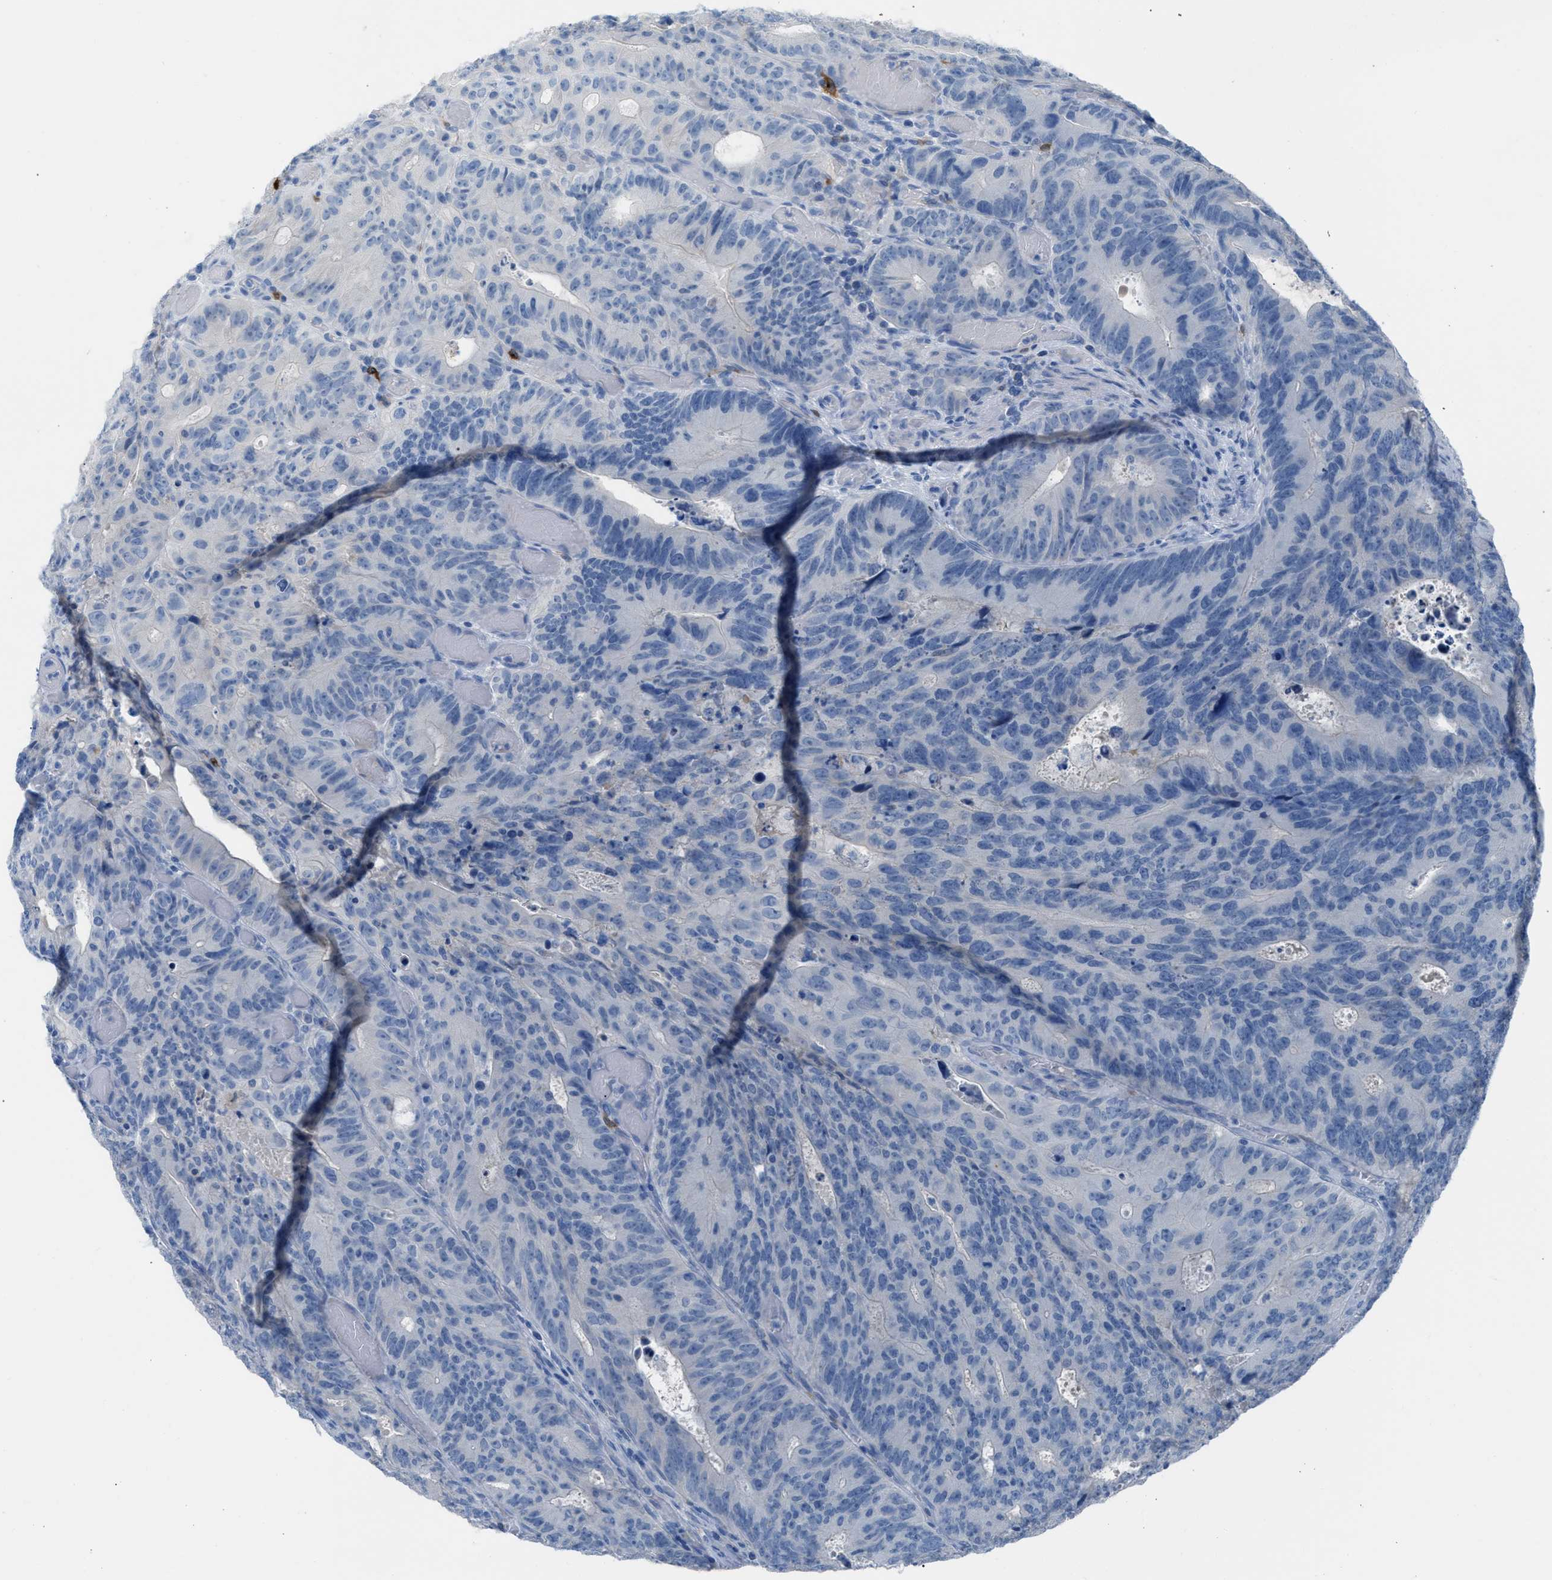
{"staining": {"intensity": "negative", "quantity": "none", "location": "none"}, "tissue": "colorectal cancer", "cell_type": "Tumor cells", "image_type": "cancer", "snomed": [{"axis": "morphology", "description": "Adenocarcinoma, NOS"}, {"axis": "topography", "description": "Colon"}], "caption": "Immunohistochemical staining of adenocarcinoma (colorectal) displays no significant expression in tumor cells.", "gene": "CLEC10A", "patient": {"sex": "male", "age": 87}}